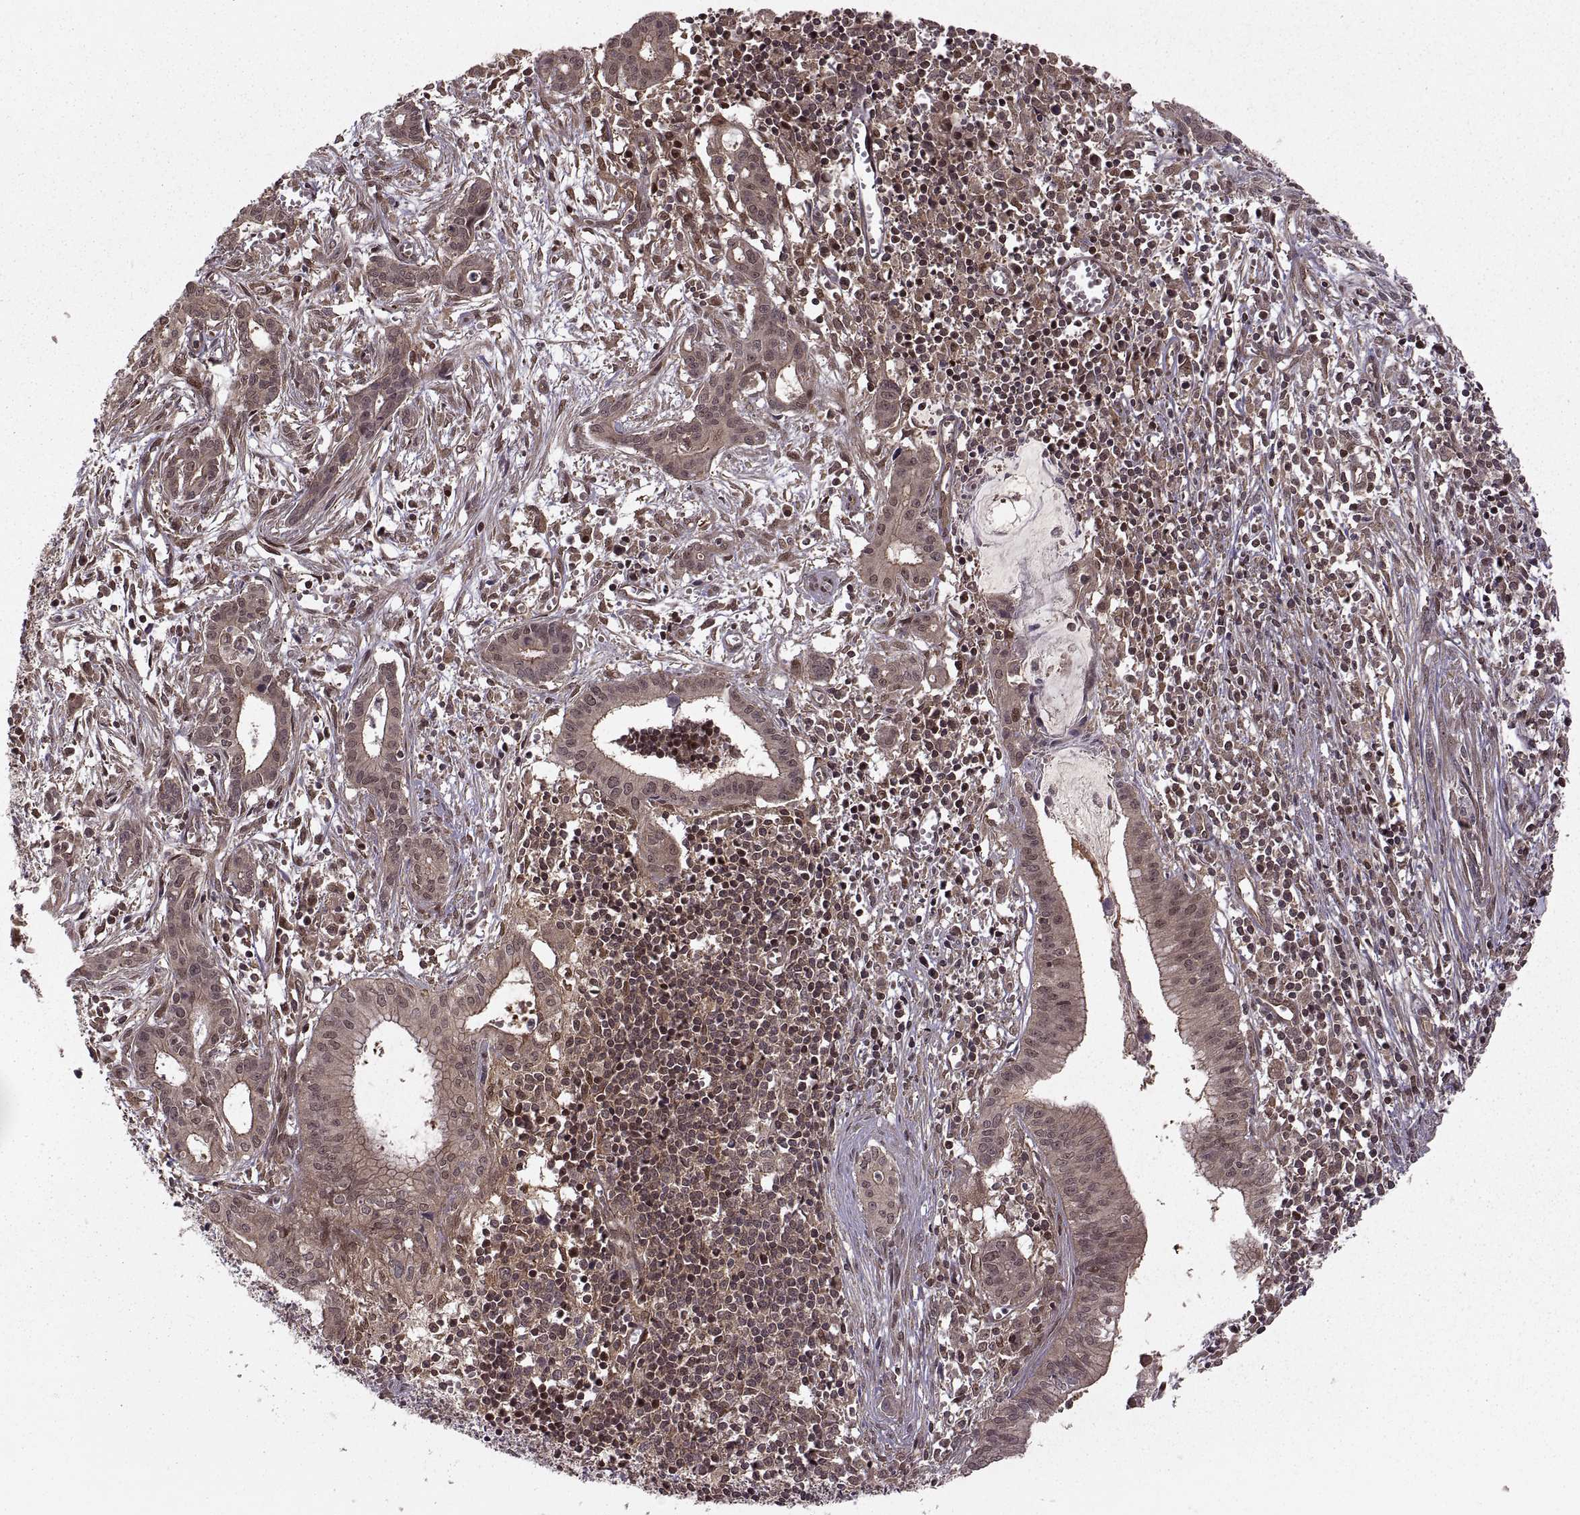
{"staining": {"intensity": "moderate", "quantity": "<25%", "location": "cytoplasmic/membranous"}, "tissue": "pancreatic cancer", "cell_type": "Tumor cells", "image_type": "cancer", "snomed": [{"axis": "morphology", "description": "Adenocarcinoma, NOS"}, {"axis": "topography", "description": "Pancreas"}], "caption": "Protein expression analysis of human pancreatic cancer (adenocarcinoma) reveals moderate cytoplasmic/membranous expression in approximately <25% of tumor cells. The staining was performed using DAB, with brown indicating positive protein expression. Nuclei are stained blue with hematoxylin.", "gene": "DEDD", "patient": {"sex": "male", "age": 48}}